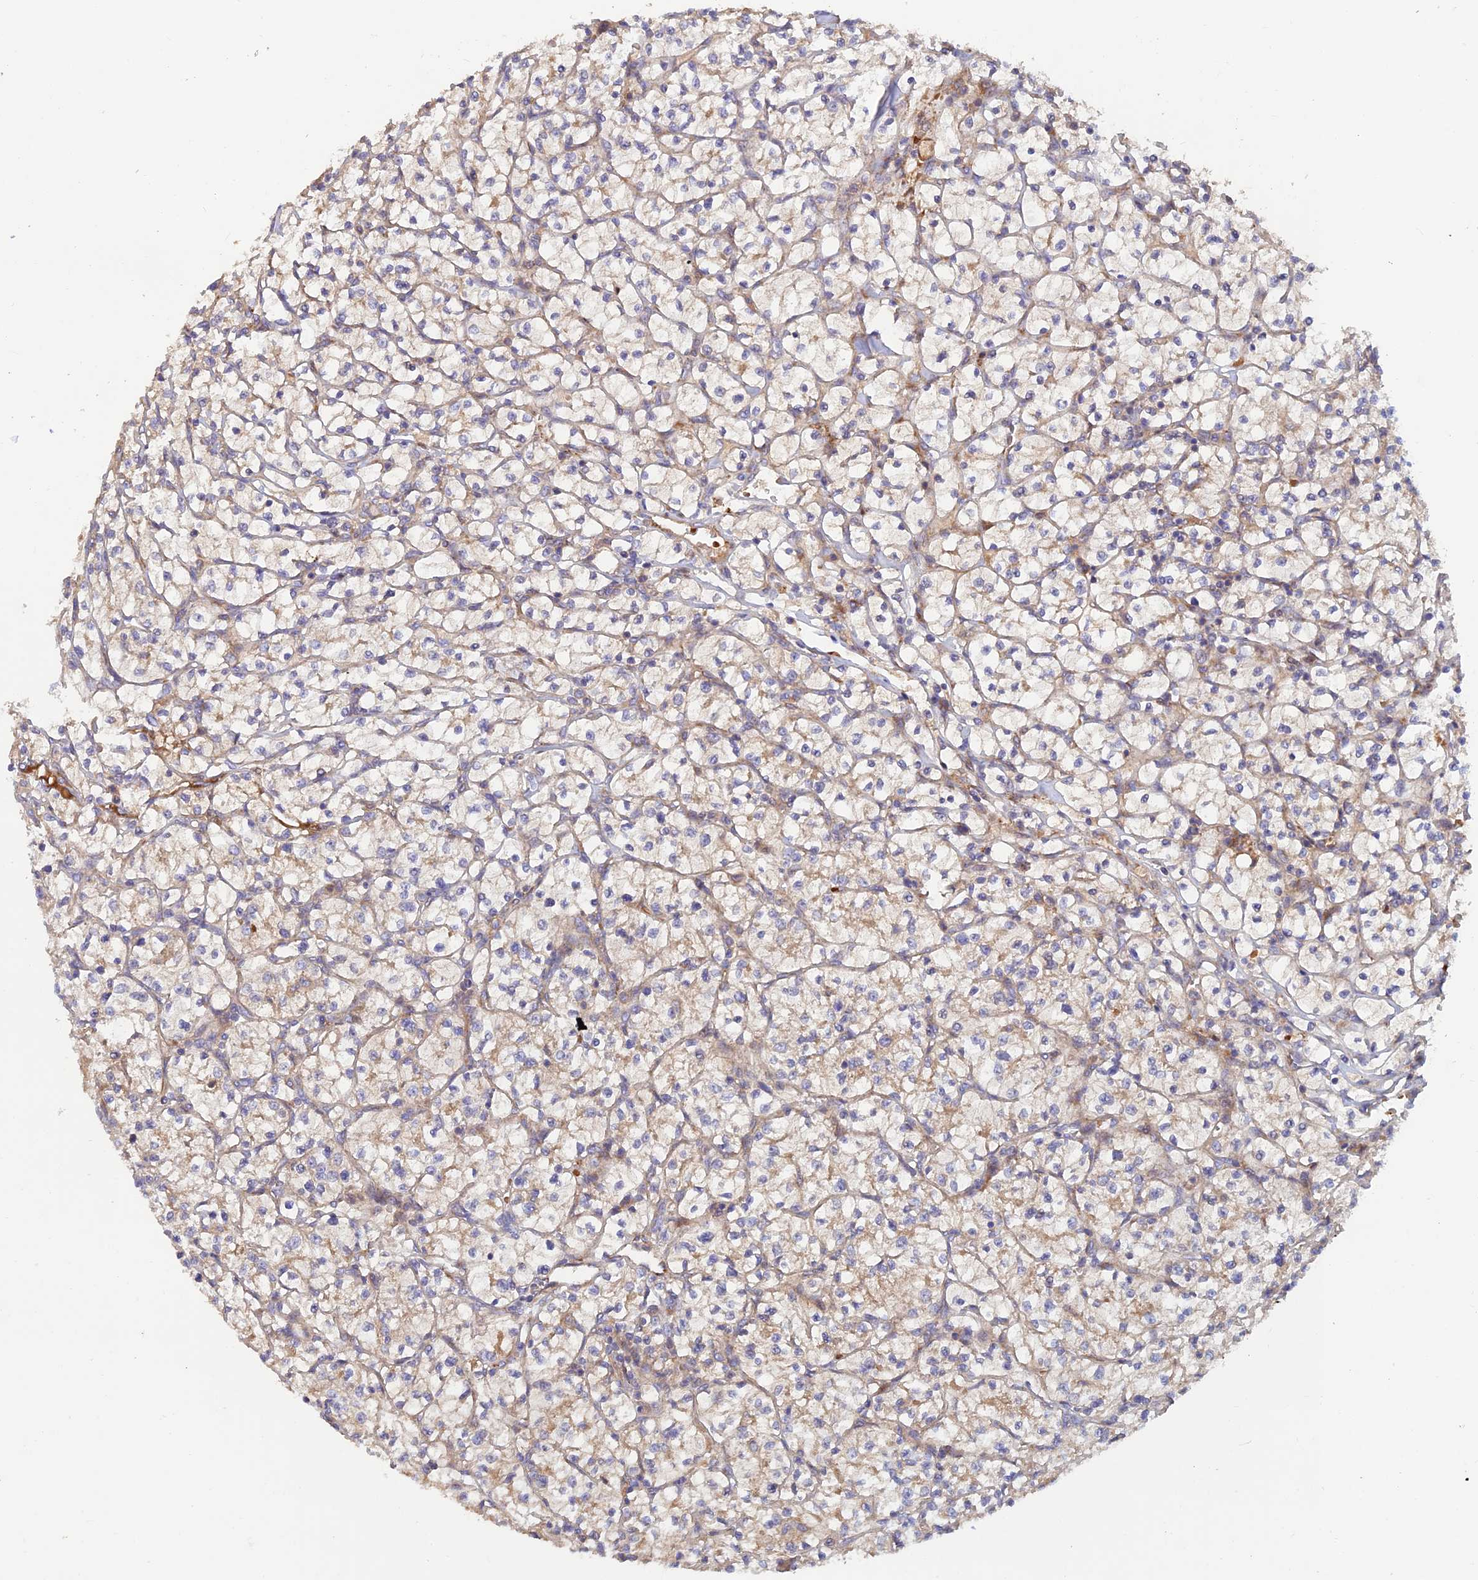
{"staining": {"intensity": "weak", "quantity": "25%-75%", "location": "cytoplasmic/membranous"}, "tissue": "renal cancer", "cell_type": "Tumor cells", "image_type": "cancer", "snomed": [{"axis": "morphology", "description": "Adenocarcinoma, NOS"}, {"axis": "topography", "description": "Kidney"}], "caption": "Human renal cancer (adenocarcinoma) stained with a protein marker demonstrates weak staining in tumor cells.", "gene": "GMCL1", "patient": {"sex": "female", "age": 64}}